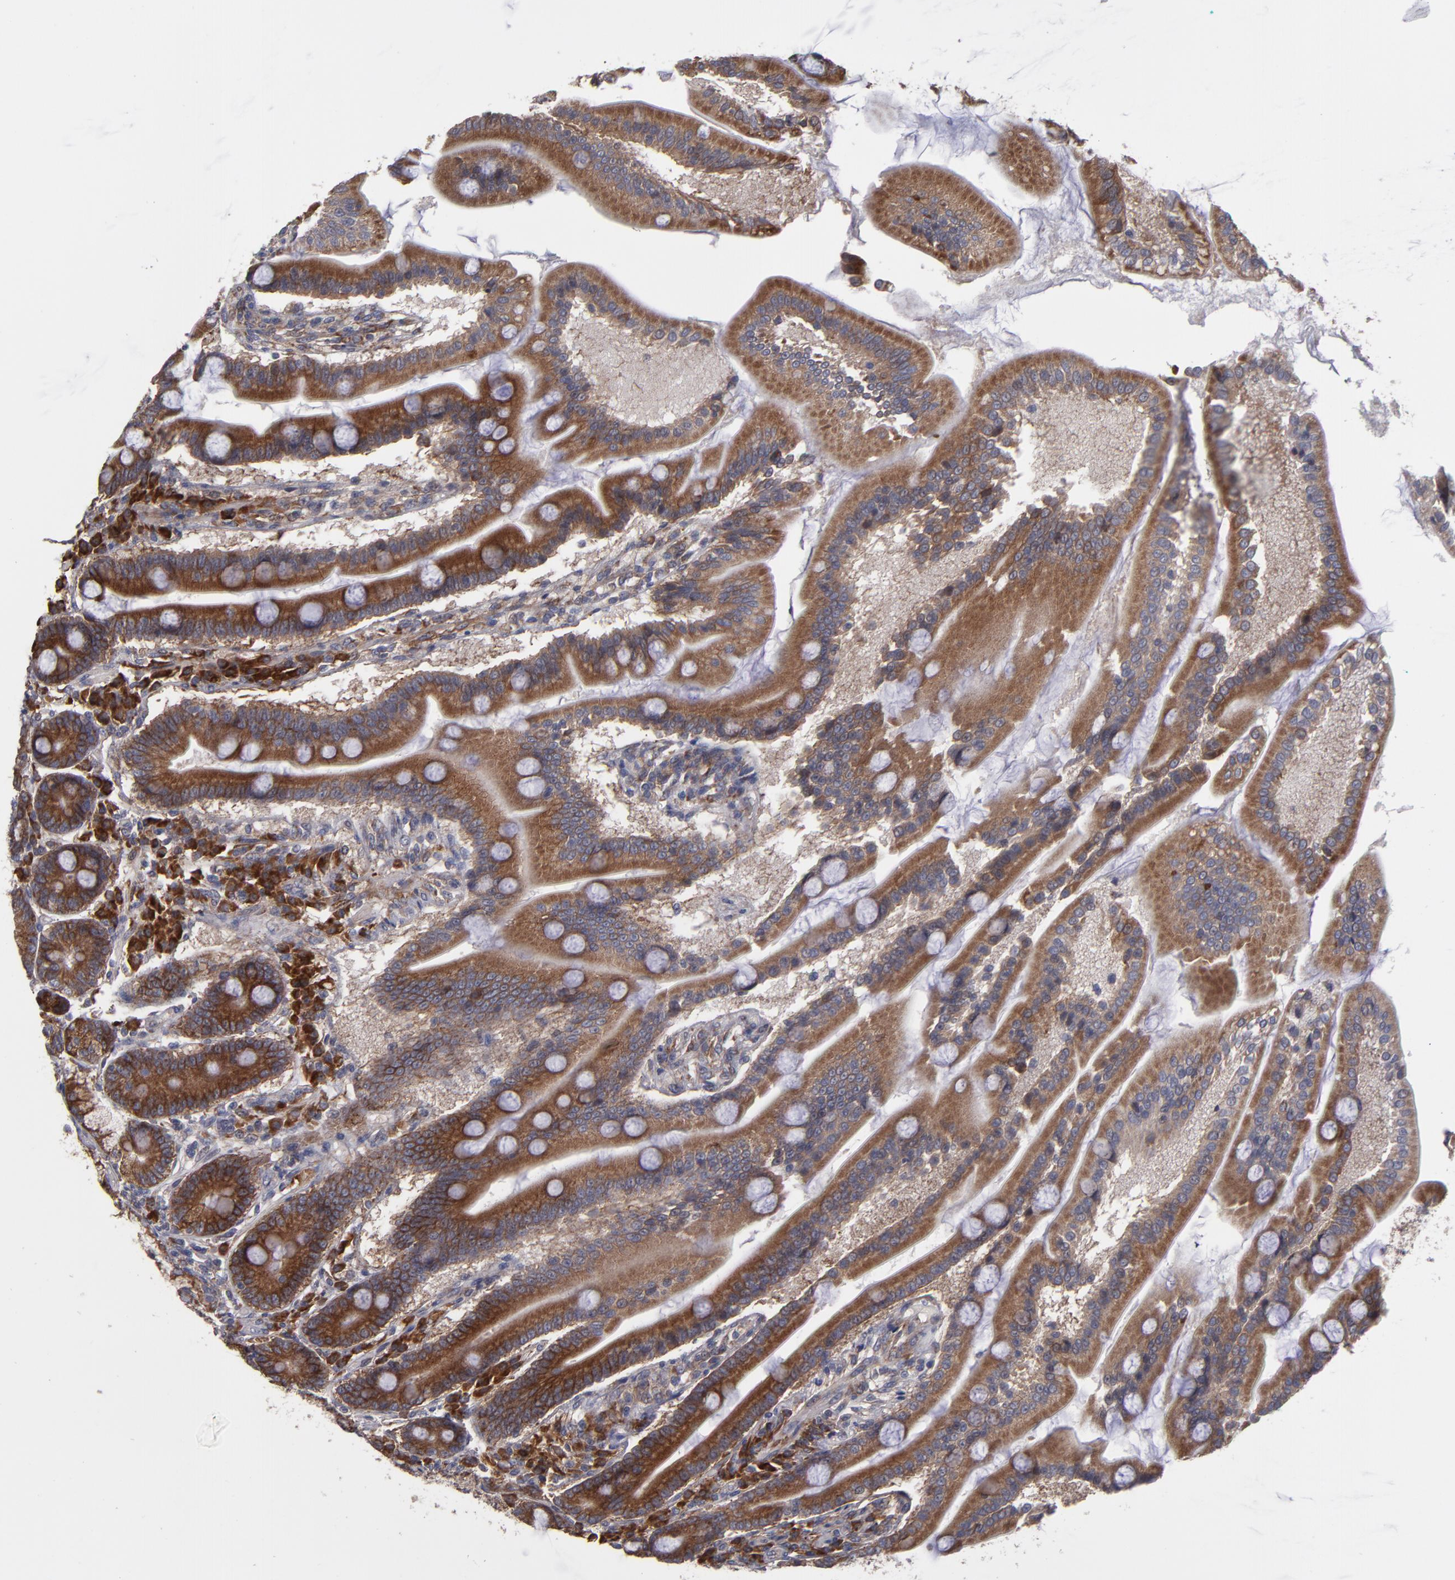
{"staining": {"intensity": "moderate", "quantity": ">75%", "location": "cytoplasmic/membranous"}, "tissue": "duodenum", "cell_type": "Glandular cells", "image_type": "normal", "snomed": [{"axis": "morphology", "description": "Normal tissue, NOS"}, {"axis": "topography", "description": "Duodenum"}], "caption": "Human duodenum stained with a brown dye reveals moderate cytoplasmic/membranous positive staining in approximately >75% of glandular cells.", "gene": "SND1", "patient": {"sex": "female", "age": 64}}